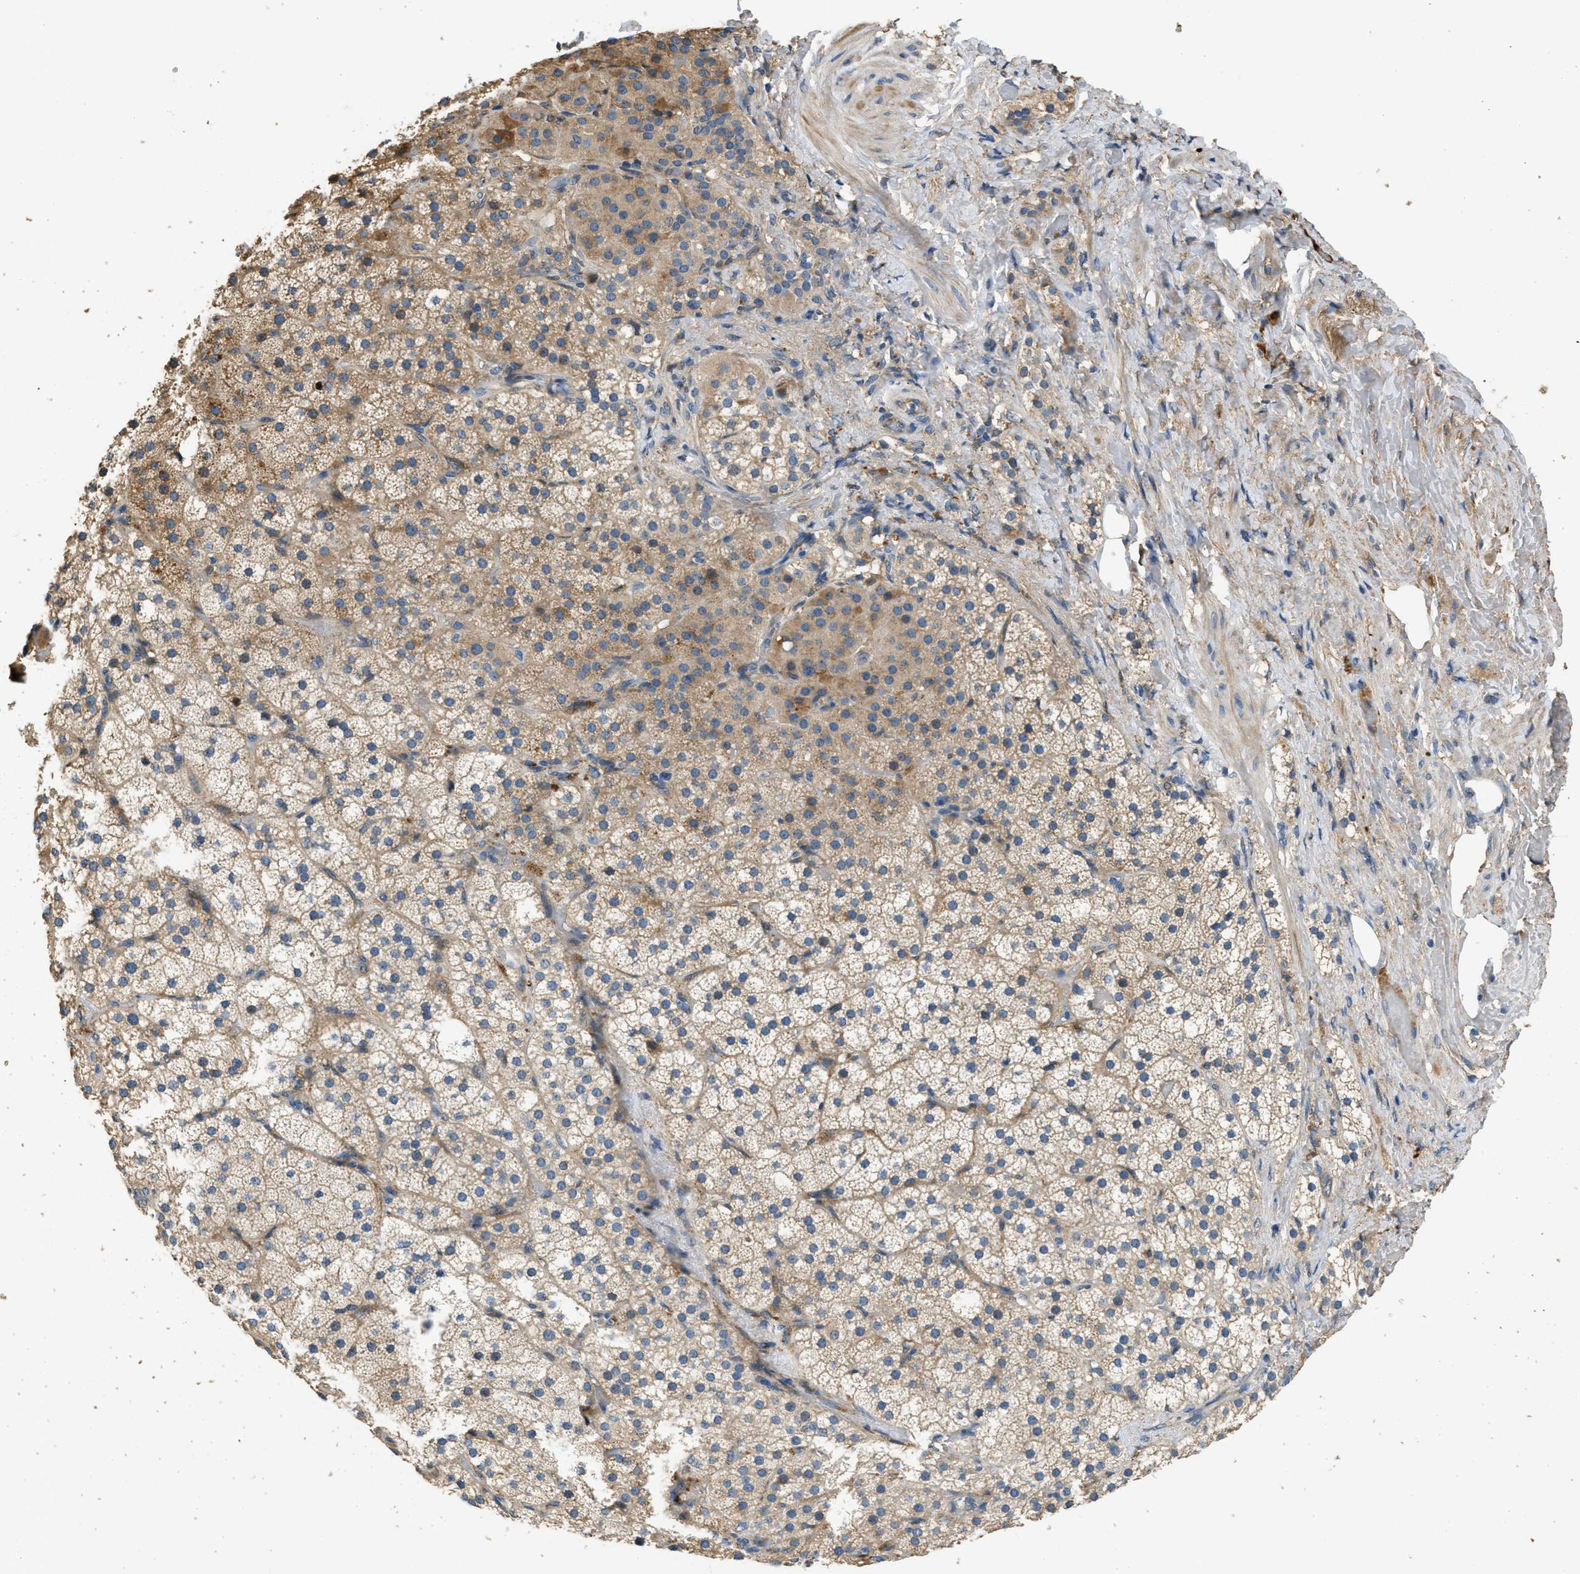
{"staining": {"intensity": "moderate", "quantity": ">75%", "location": "cytoplasmic/membranous"}, "tissue": "adrenal gland", "cell_type": "Glandular cells", "image_type": "normal", "snomed": [{"axis": "morphology", "description": "Normal tissue, NOS"}, {"axis": "topography", "description": "Adrenal gland"}], "caption": "Moderate cytoplasmic/membranous staining is seen in about >75% of glandular cells in benign adrenal gland. The protein is stained brown, and the nuclei are stained in blue (DAB IHC with brightfield microscopy, high magnification).", "gene": "RIPK2", "patient": {"sex": "female", "age": 59}}